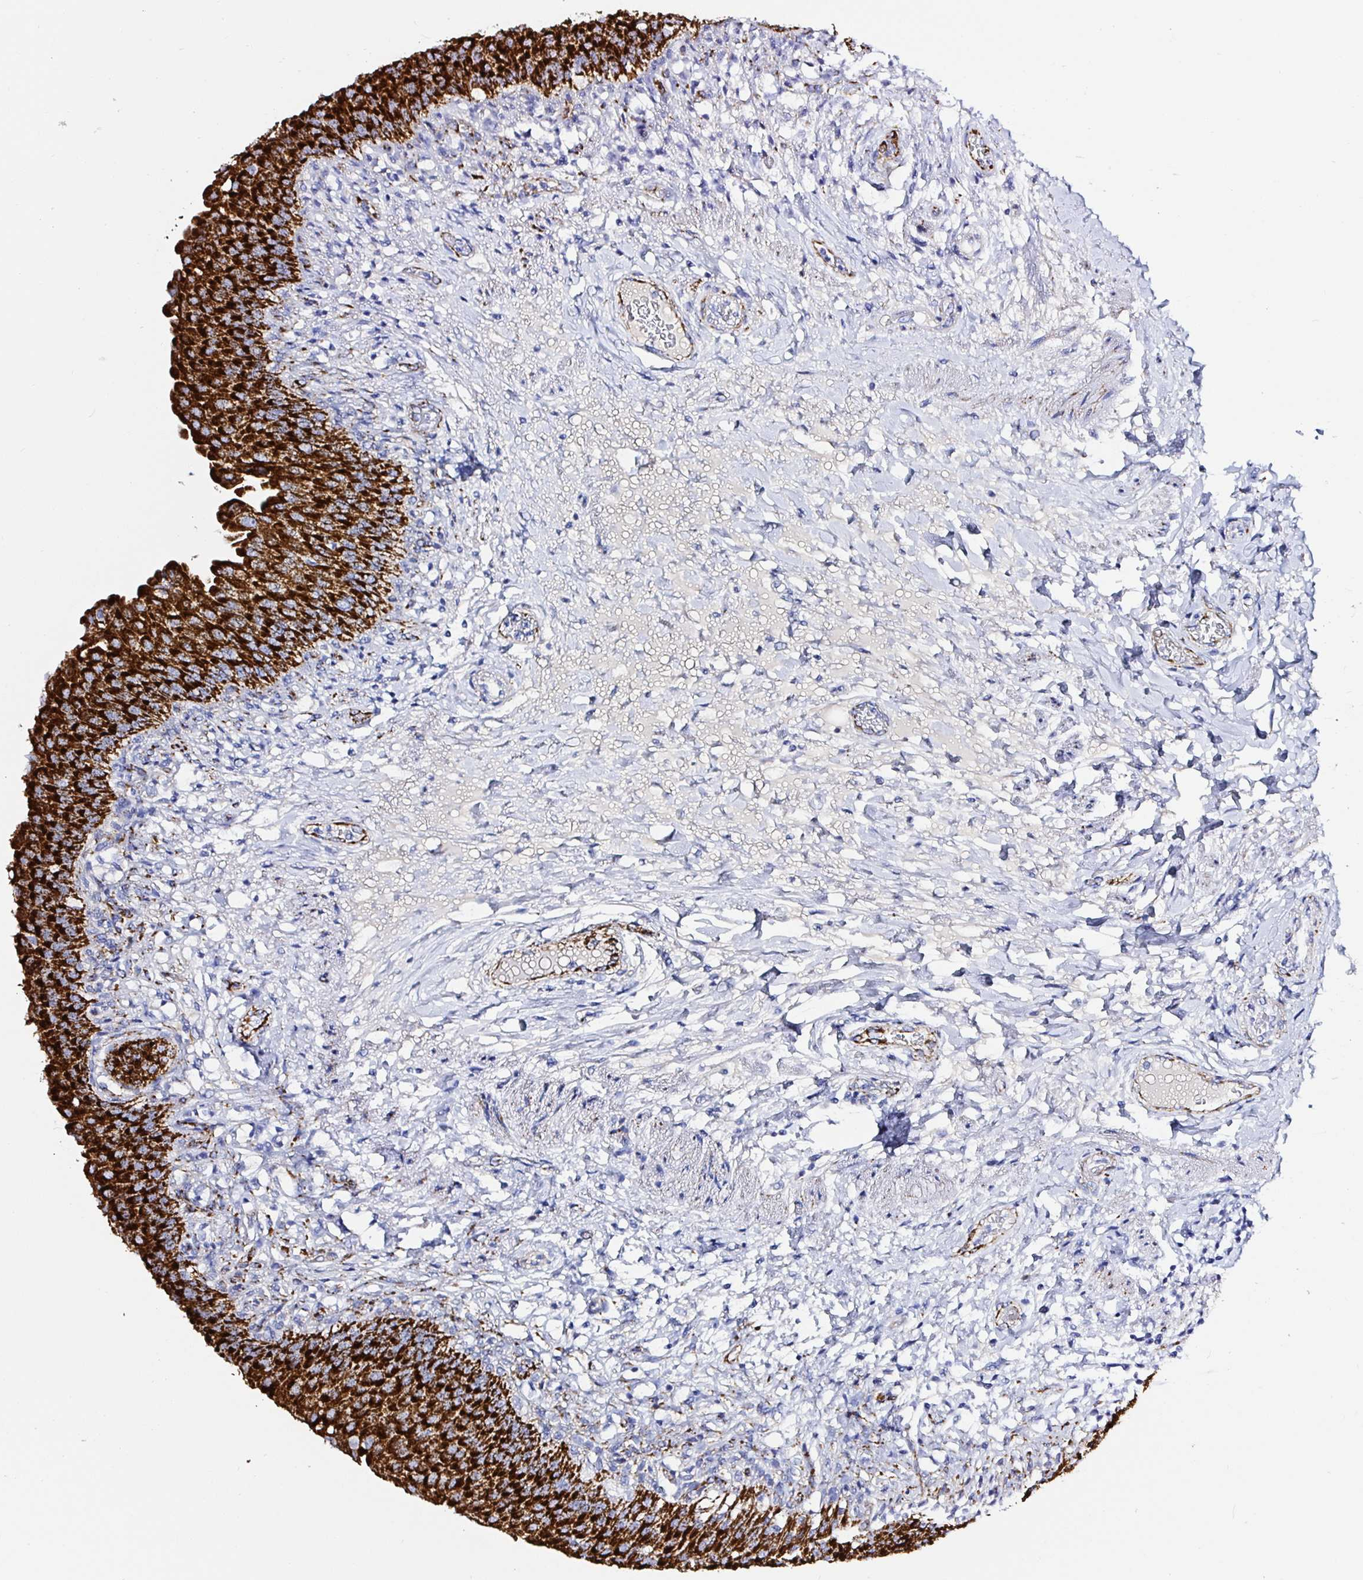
{"staining": {"intensity": "strong", "quantity": ">75%", "location": "cytoplasmic/membranous"}, "tissue": "urinary bladder", "cell_type": "Urothelial cells", "image_type": "normal", "snomed": [{"axis": "morphology", "description": "Normal tissue, NOS"}, {"axis": "topography", "description": "Urinary bladder"}, {"axis": "topography", "description": "Peripheral nerve tissue"}], "caption": "Protein expression analysis of unremarkable human urinary bladder reveals strong cytoplasmic/membranous staining in about >75% of urothelial cells.", "gene": "MAOA", "patient": {"sex": "female", "age": 60}}